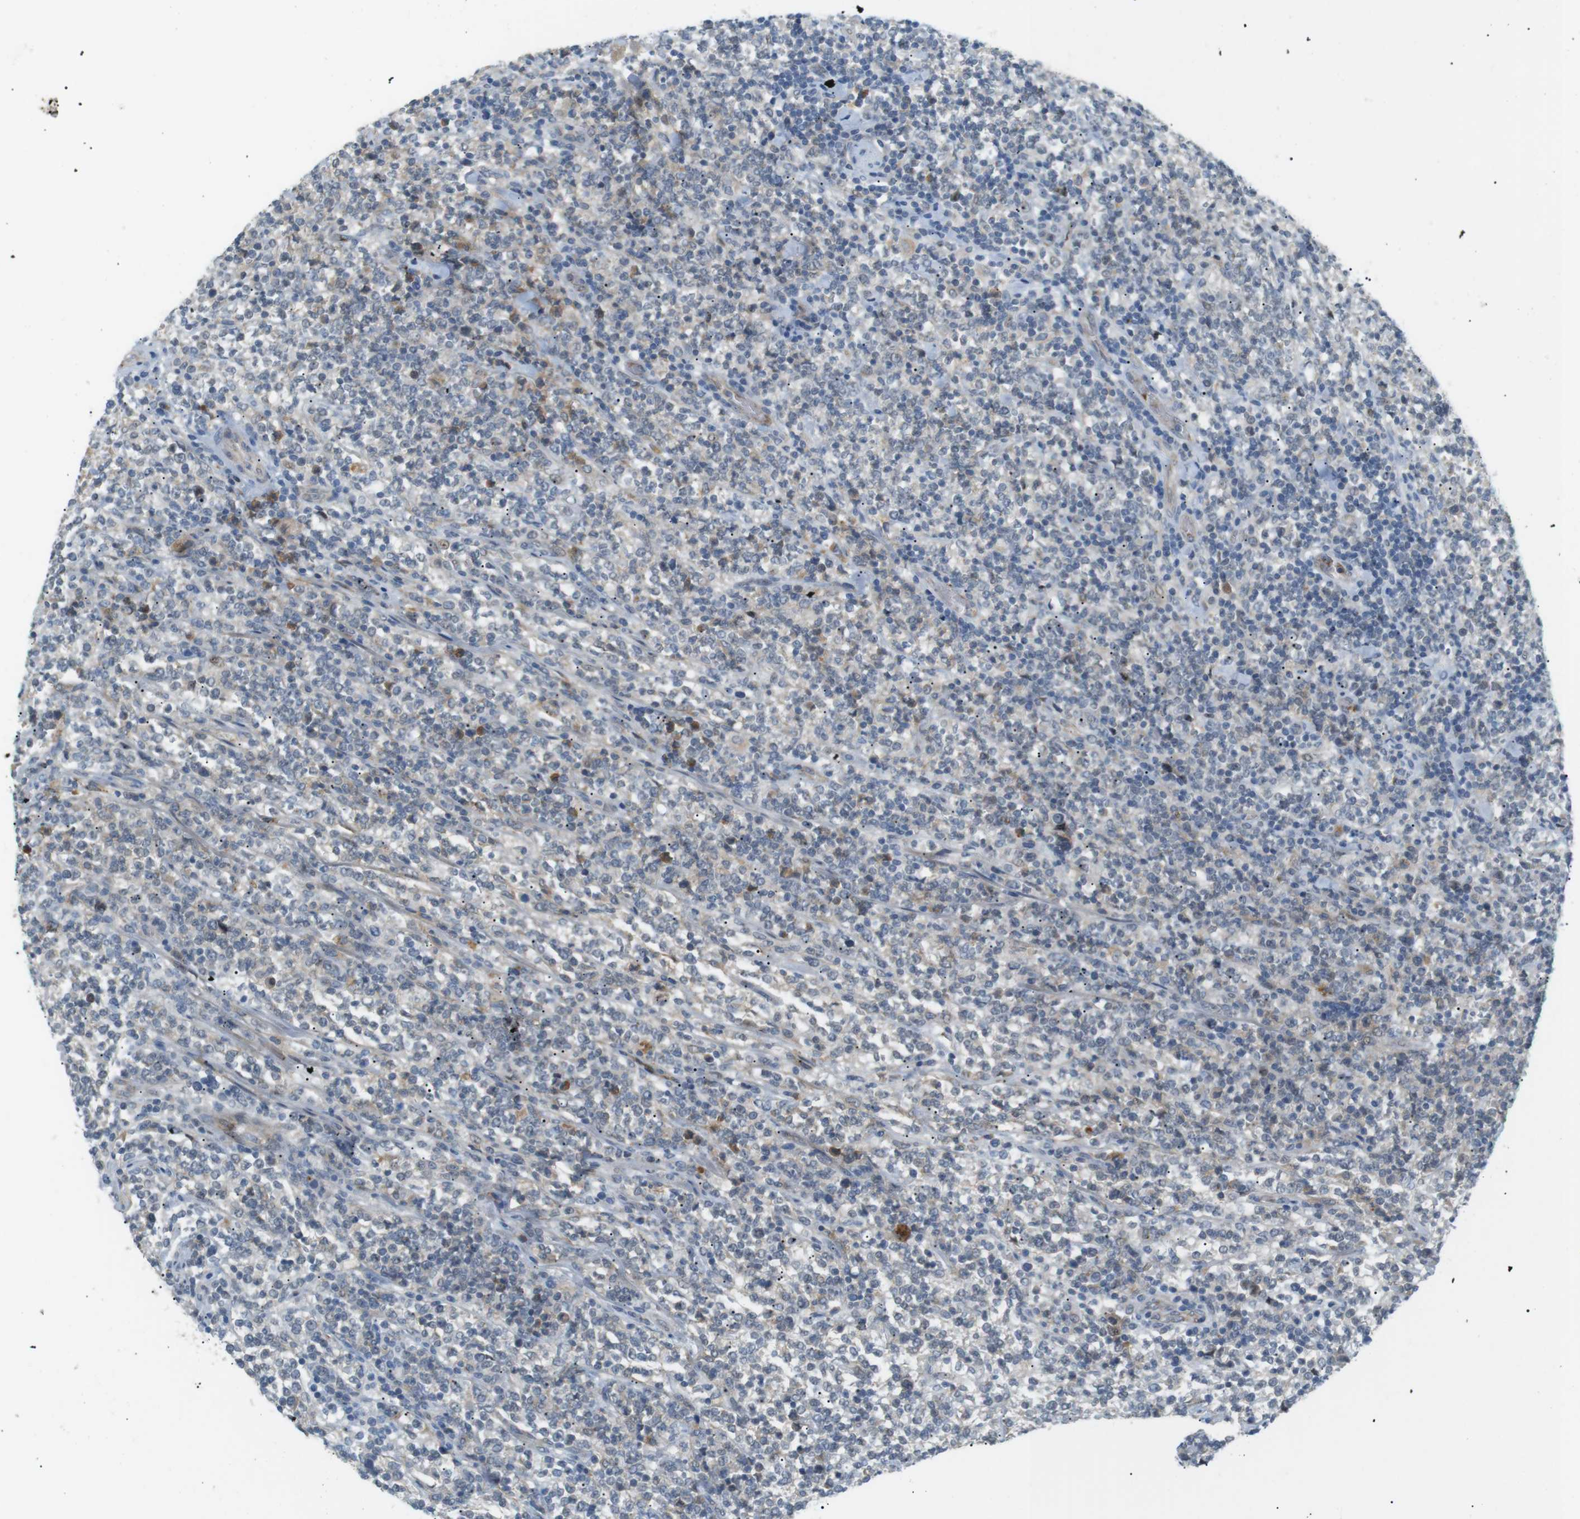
{"staining": {"intensity": "negative", "quantity": "none", "location": "none"}, "tissue": "lymphoma", "cell_type": "Tumor cells", "image_type": "cancer", "snomed": [{"axis": "morphology", "description": "Malignant lymphoma, non-Hodgkin's type, High grade"}, {"axis": "topography", "description": "Soft tissue"}], "caption": "An immunohistochemistry (IHC) image of lymphoma is shown. There is no staining in tumor cells of lymphoma.", "gene": "B4GALNT2", "patient": {"sex": "male", "age": 18}}